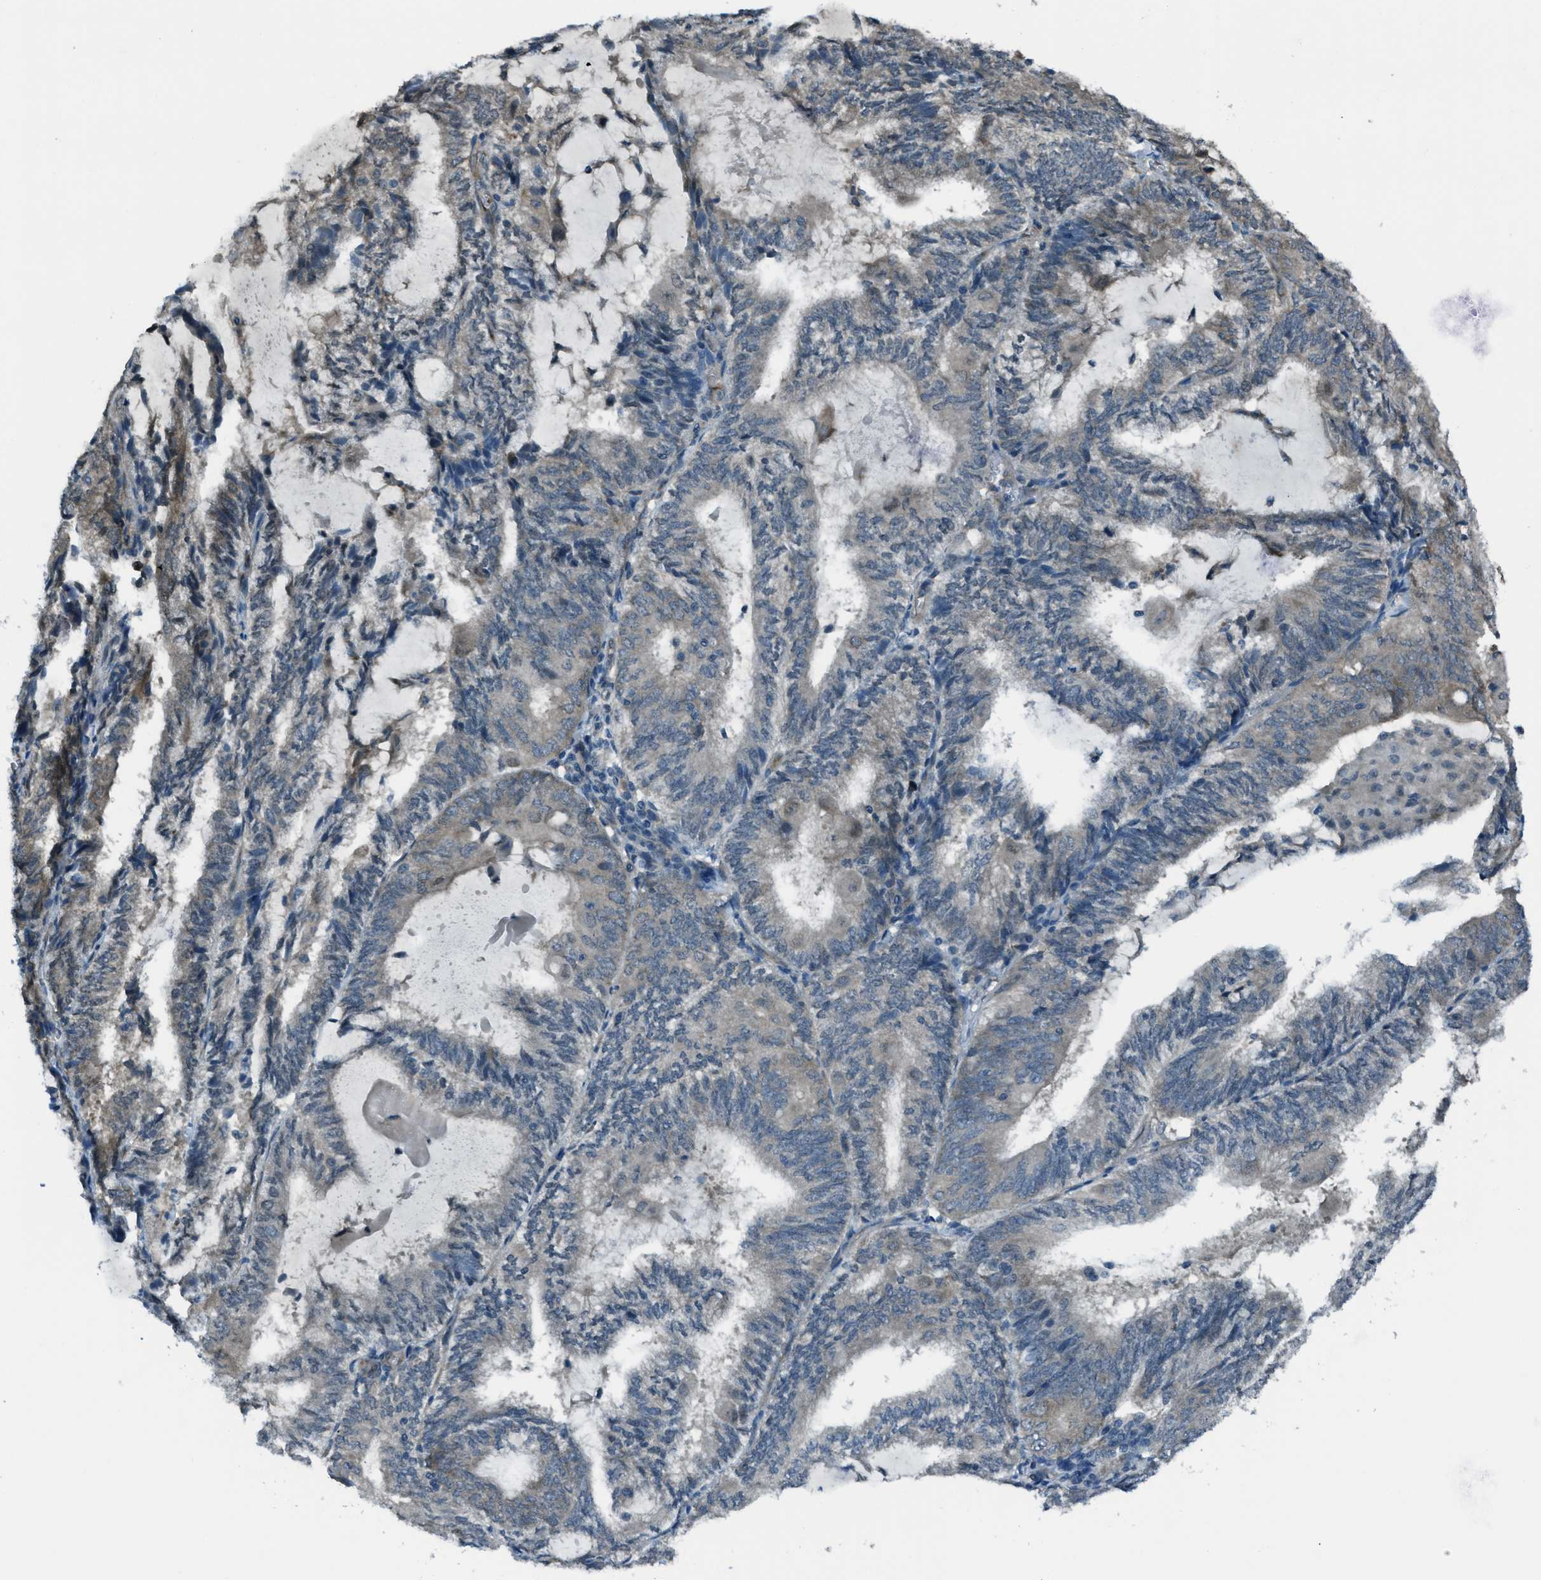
{"staining": {"intensity": "negative", "quantity": "none", "location": "none"}, "tissue": "endometrial cancer", "cell_type": "Tumor cells", "image_type": "cancer", "snomed": [{"axis": "morphology", "description": "Adenocarcinoma, NOS"}, {"axis": "topography", "description": "Endometrium"}], "caption": "IHC histopathology image of neoplastic tissue: endometrial adenocarcinoma stained with DAB reveals no significant protein expression in tumor cells.", "gene": "ASAP2", "patient": {"sex": "female", "age": 81}}